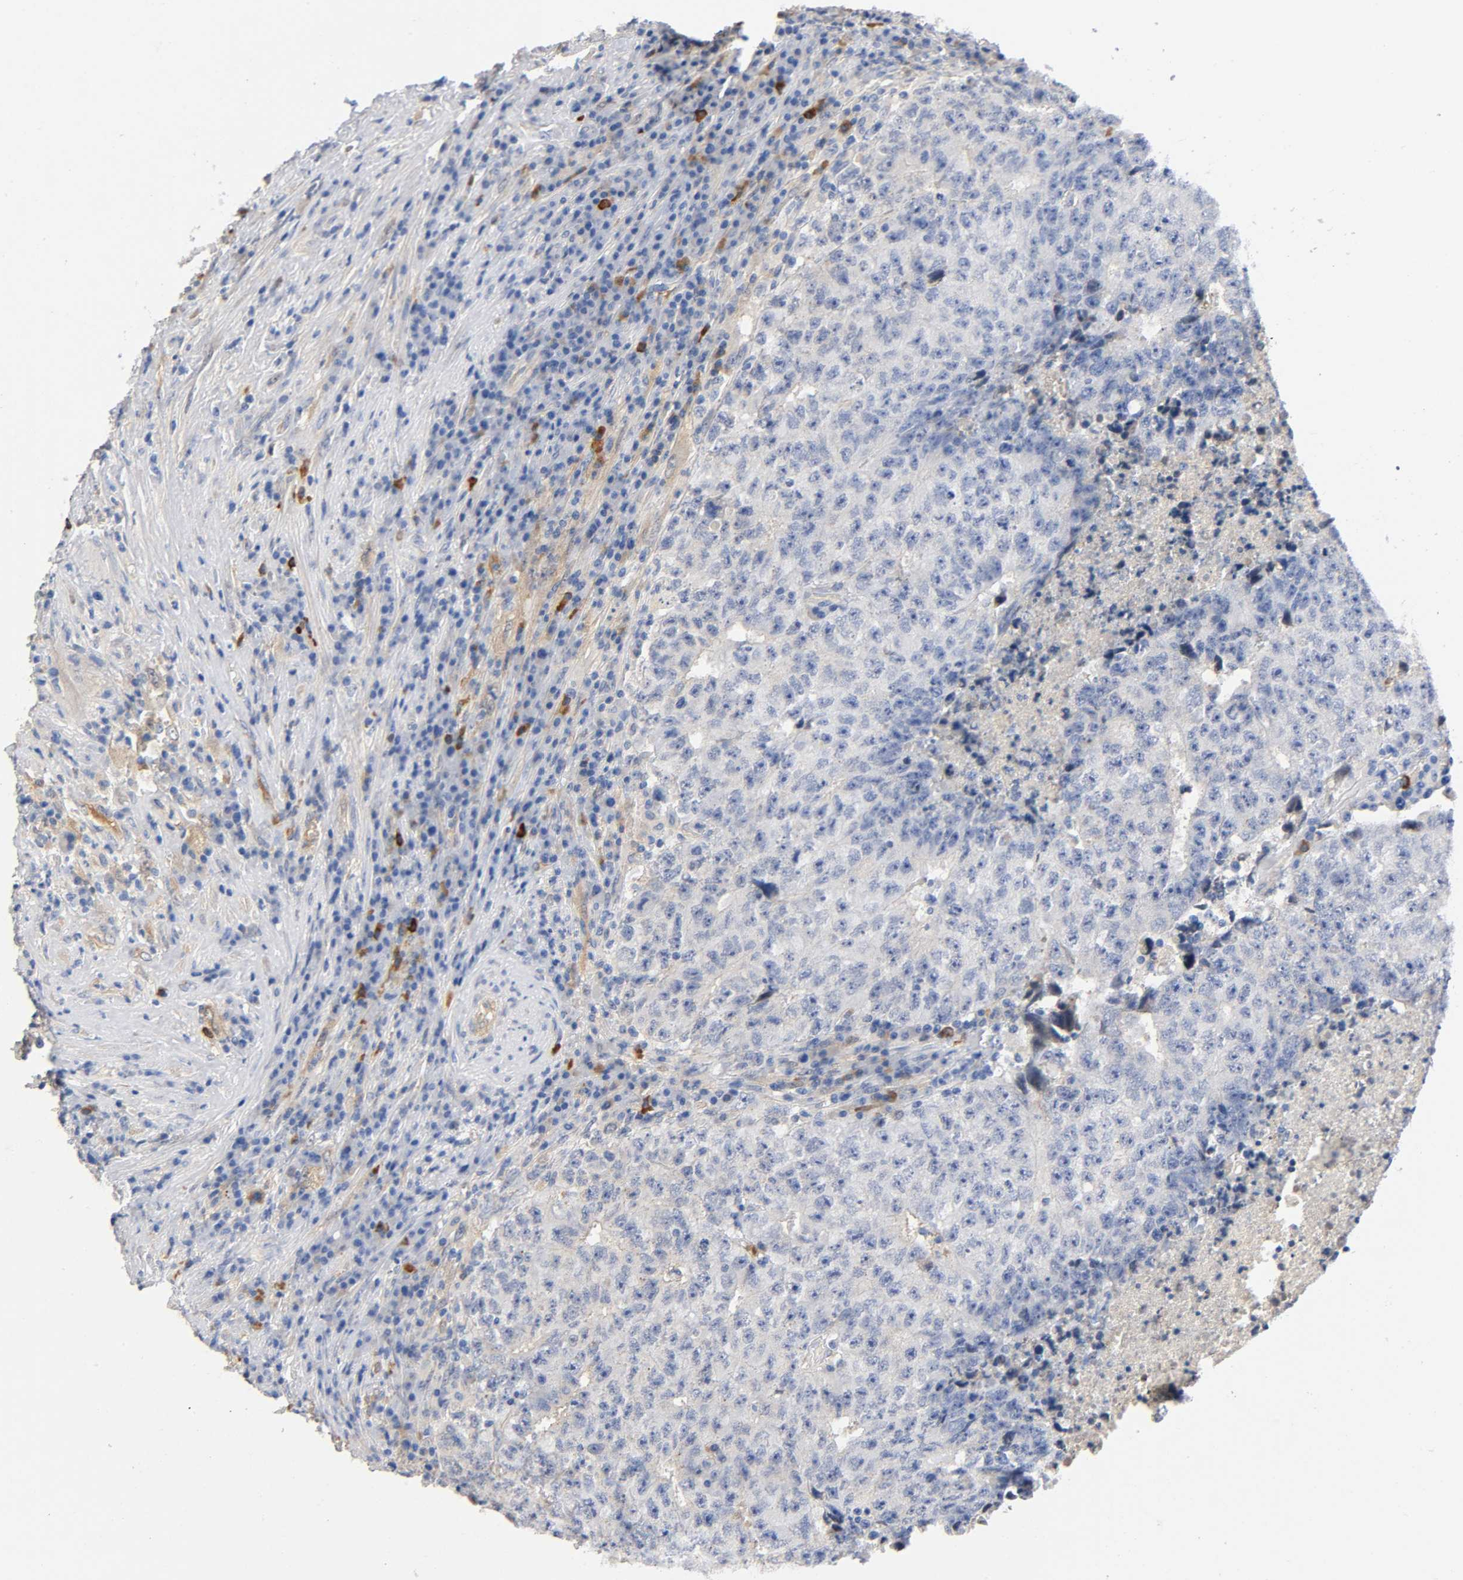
{"staining": {"intensity": "weak", "quantity": "25%-75%", "location": "cytoplasmic/membranous"}, "tissue": "testis cancer", "cell_type": "Tumor cells", "image_type": "cancer", "snomed": [{"axis": "morphology", "description": "Necrosis, NOS"}, {"axis": "morphology", "description": "Carcinoma, Embryonal, NOS"}, {"axis": "topography", "description": "Testis"}], "caption": "A brown stain labels weak cytoplasmic/membranous staining of a protein in embryonal carcinoma (testis) tumor cells. (DAB IHC, brown staining for protein, blue staining for nuclei).", "gene": "TNC", "patient": {"sex": "male", "age": 19}}